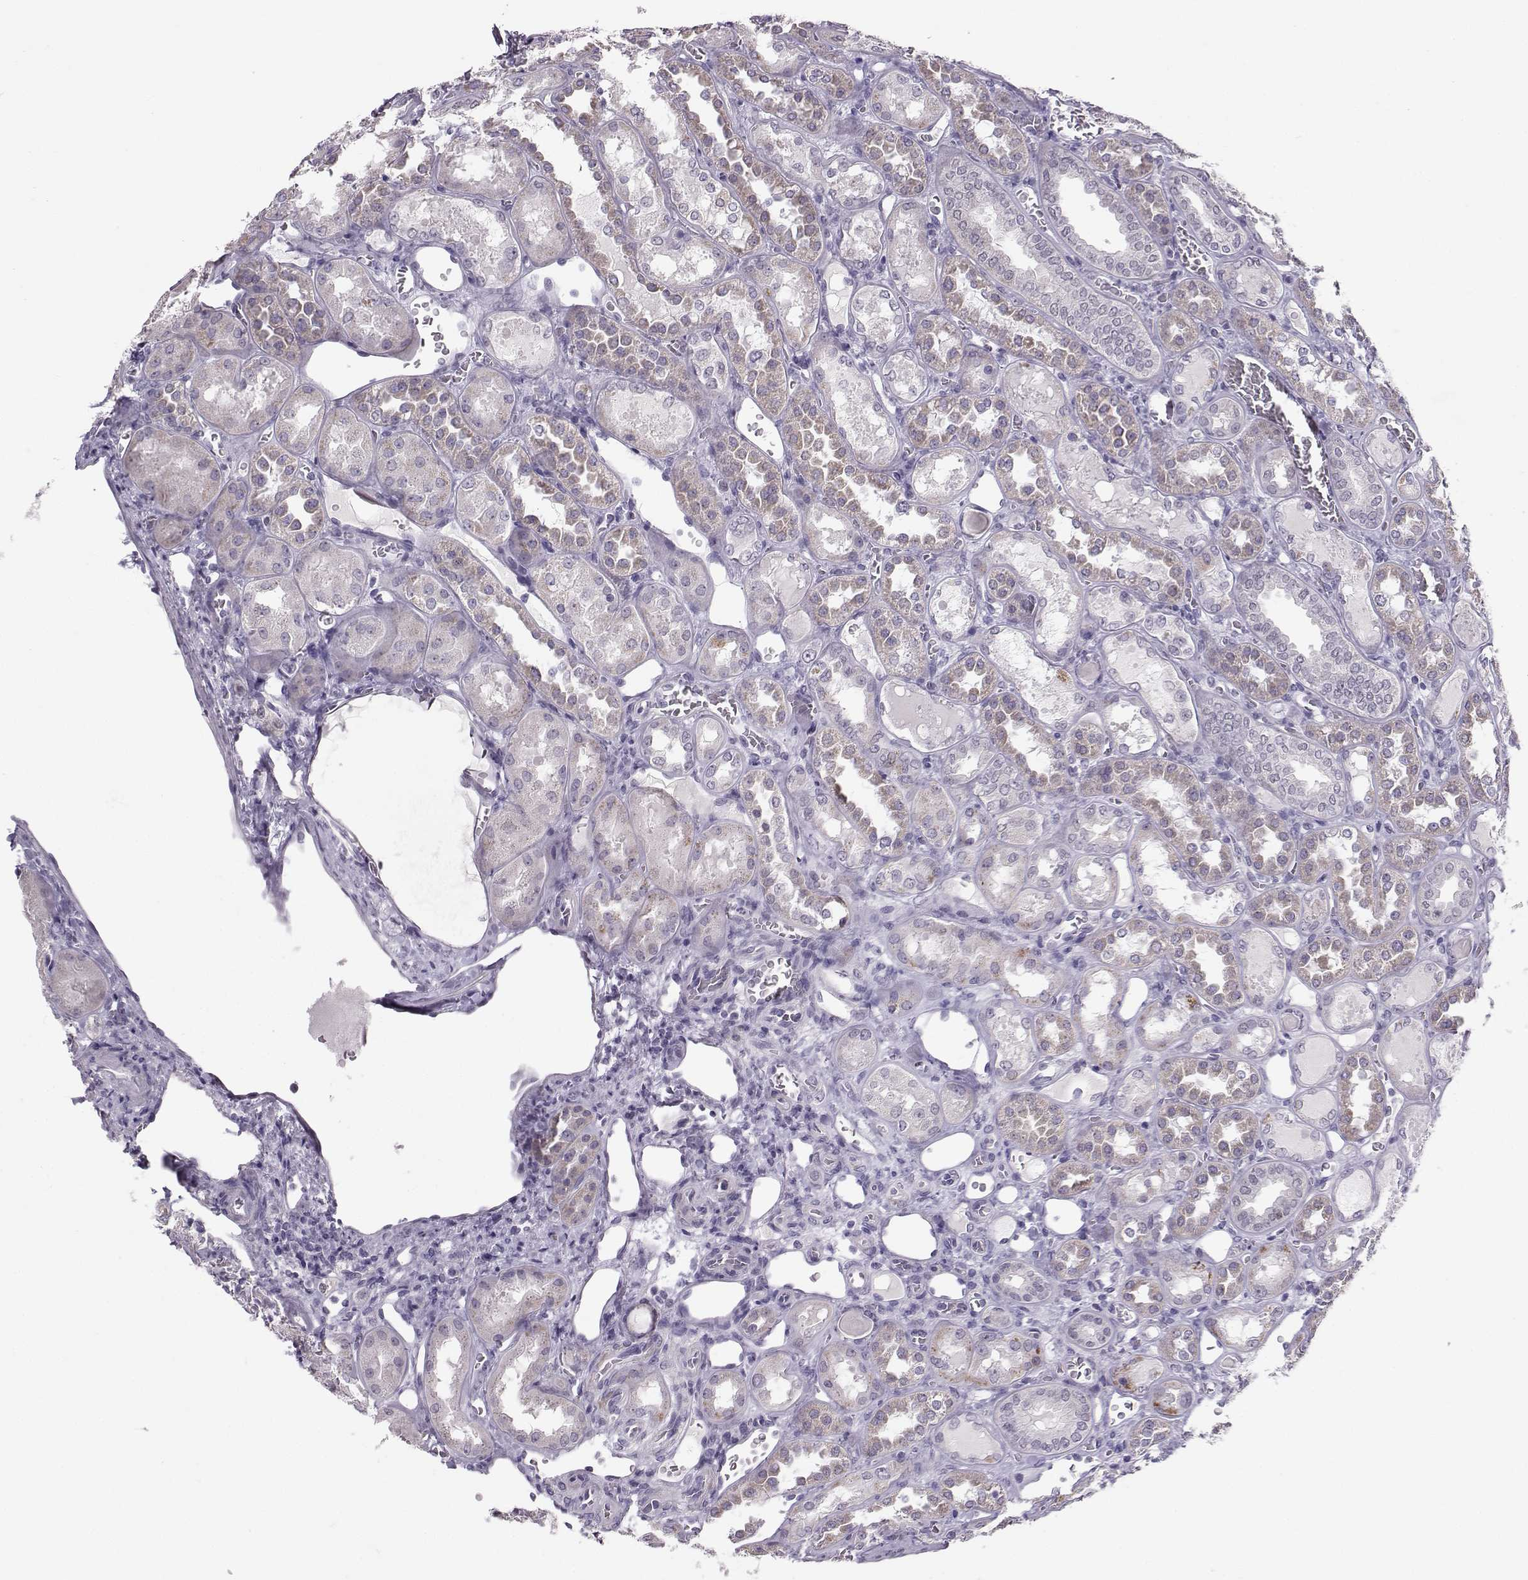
{"staining": {"intensity": "negative", "quantity": "none", "location": "none"}, "tissue": "kidney", "cell_type": "Cells in glomeruli", "image_type": "normal", "snomed": [{"axis": "morphology", "description": "Normal tissue, NOS"}, {"axis": "topography", "description": "Kidney"}], "caption": "This is an immunohistochemistry histopathology image of normal human kidney. There is no positivity in cells in glomeruli.", "gene": "DNAAF1", "patient": {"sex": "male", "age": 73}}